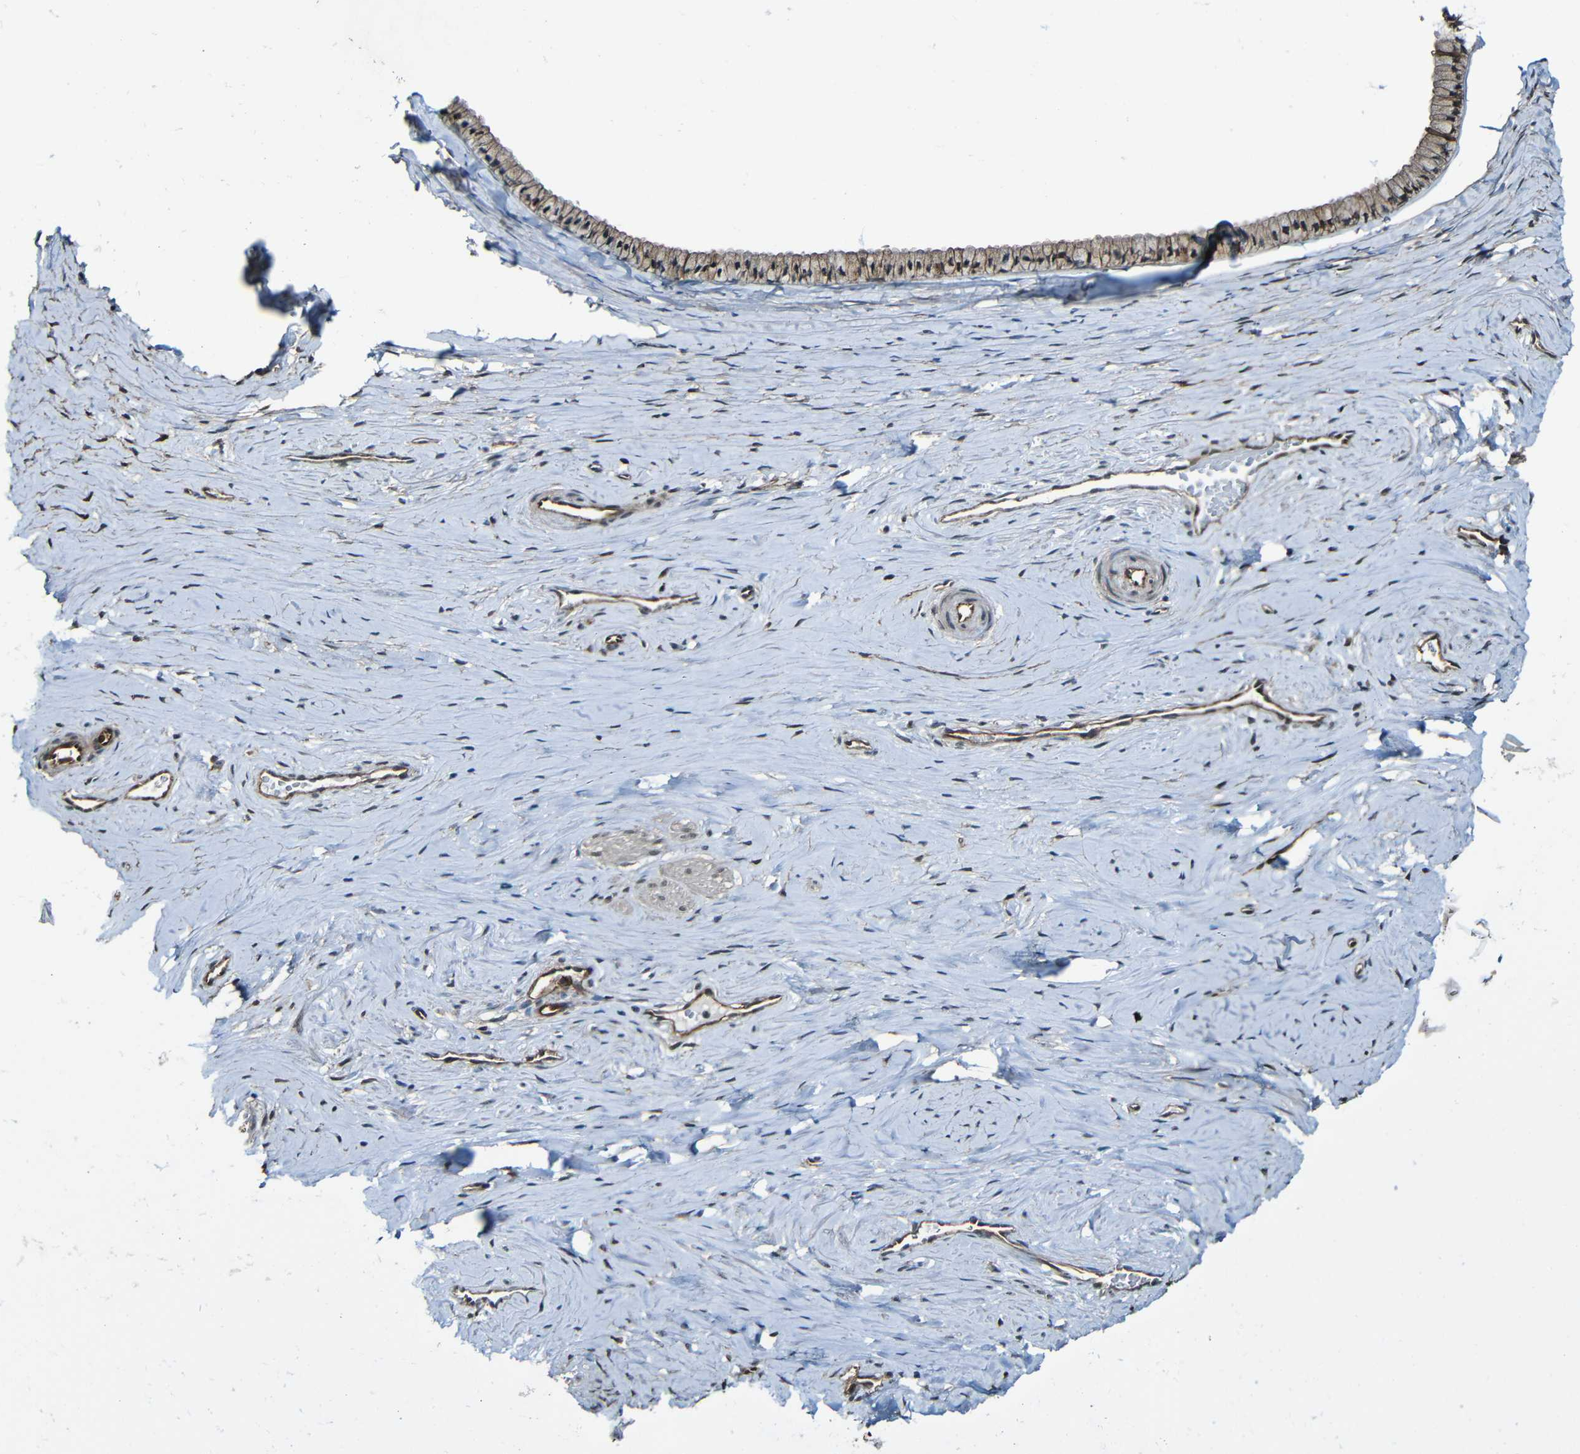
{"staining": {"intensity": "moderate", "quantity": ">75%", "location": "cytoplasmic/membranous"}, "tissue": "cervix", "cell_type": "Glandular cells", "image_type": "normal", "snomed": [{"axis": "morphology", "description": "Normal tissue, NOS"}, {"axis": "topography", "description": "Cervix"}], "caption": "Immunohistochemistry of unremarkable human cervix reveals medium levels of moderate cytoplasmic/membranous positivity in about >75% of glandular cells.", "gene": "LGR5", "patient": {"sex": "female", "age": 39}}